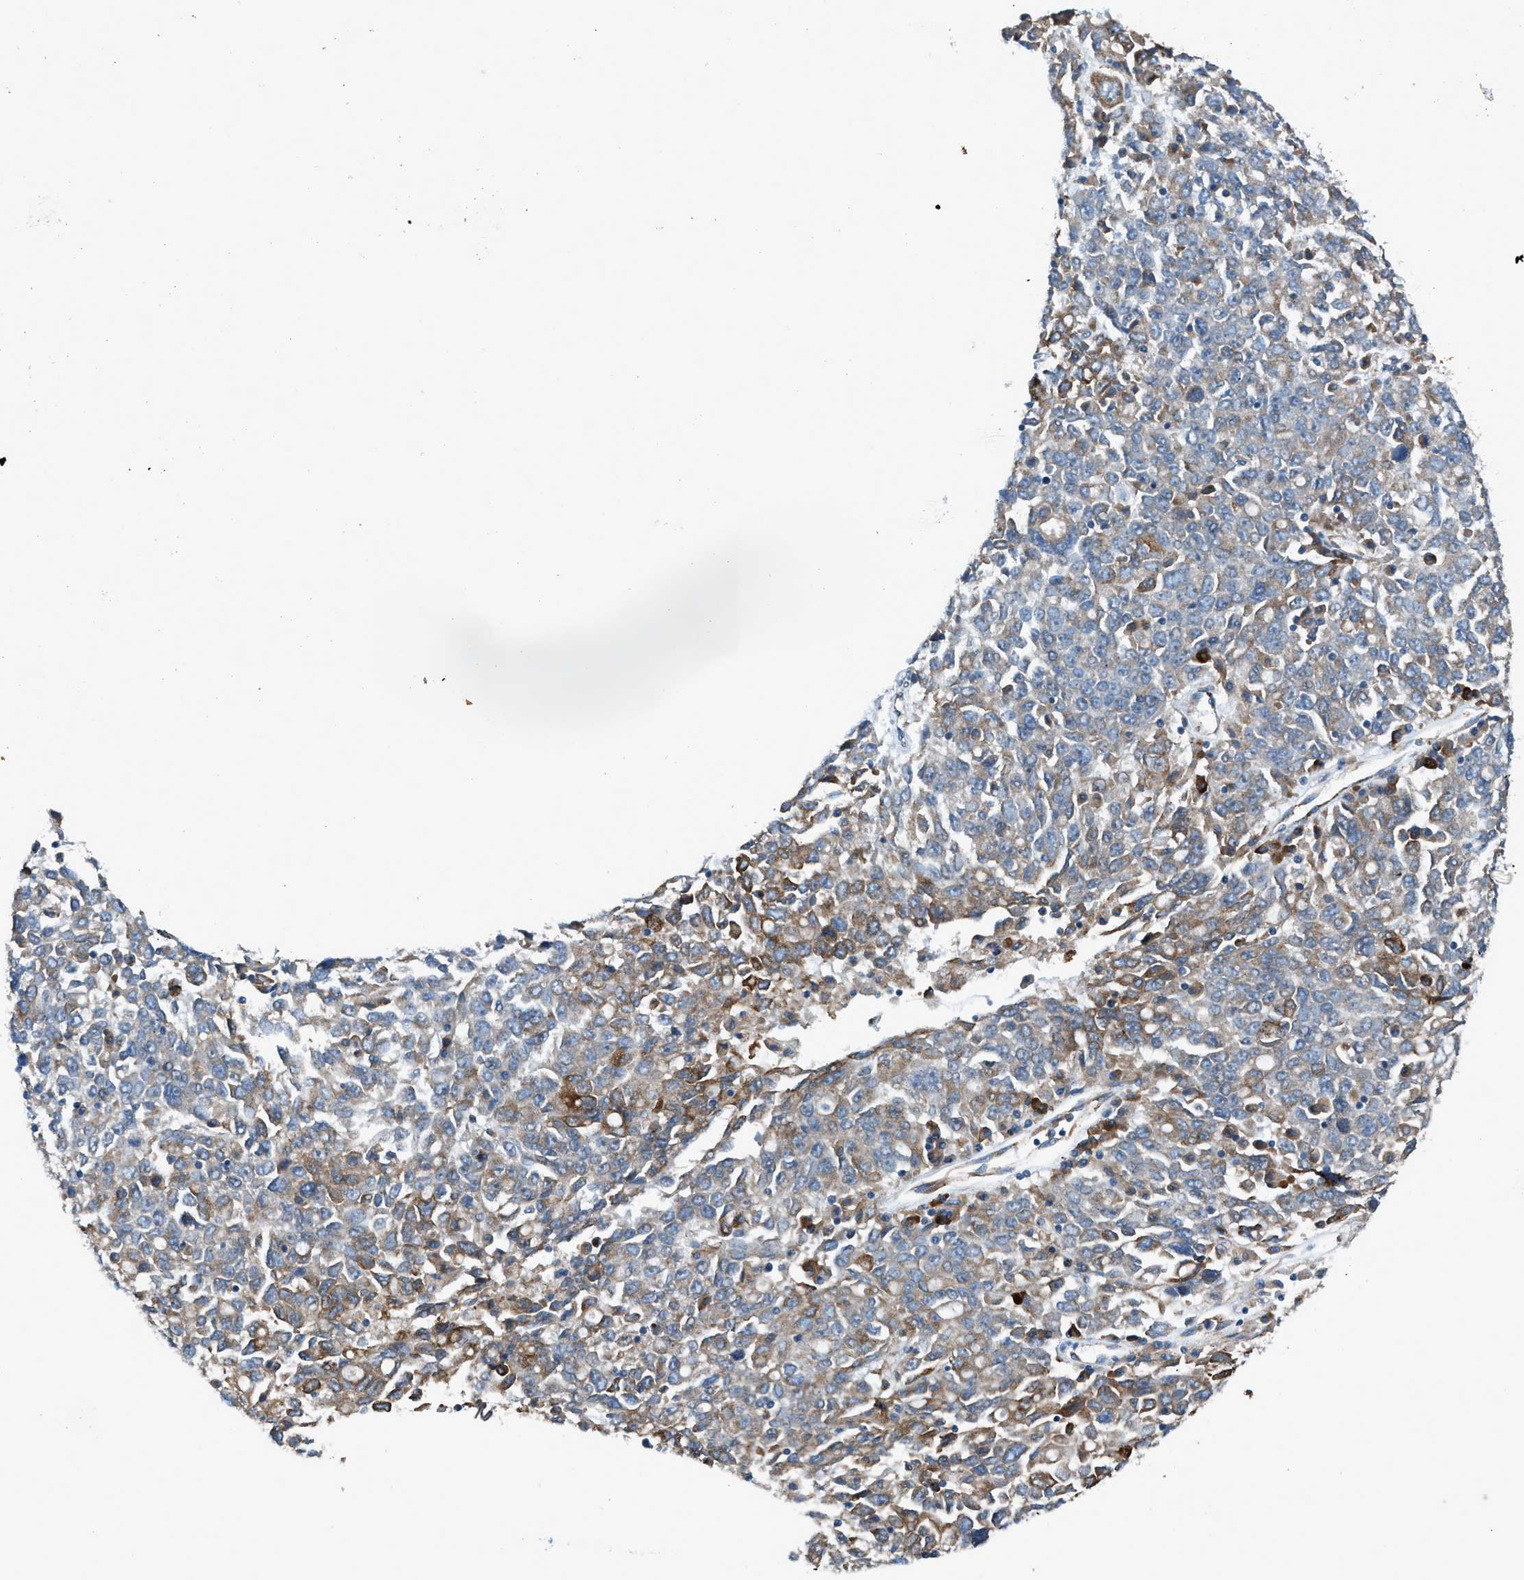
{"staining": {"intensity": "moderate", "quantity": "<25%", "location": "cytoplasmic/membranous"}, "tissue": "ovarian cancer", "cell_type": "Tumor cells", "image_type": "cancer", "snomed": [{"axis": "morphology", "description": "Carcinoma, endometroid"}, {"axis": "topography", "description": "Ovary"}], "caption": "There is low levels of moderate cytoplasmic/membranous staining in tumor cells of endometroid carcinoma (ovarian), as demonstrated by immunohistochemical staining (brown color).", "gene": "HEG1", "patient": {"sex": "female", "age": 62}}